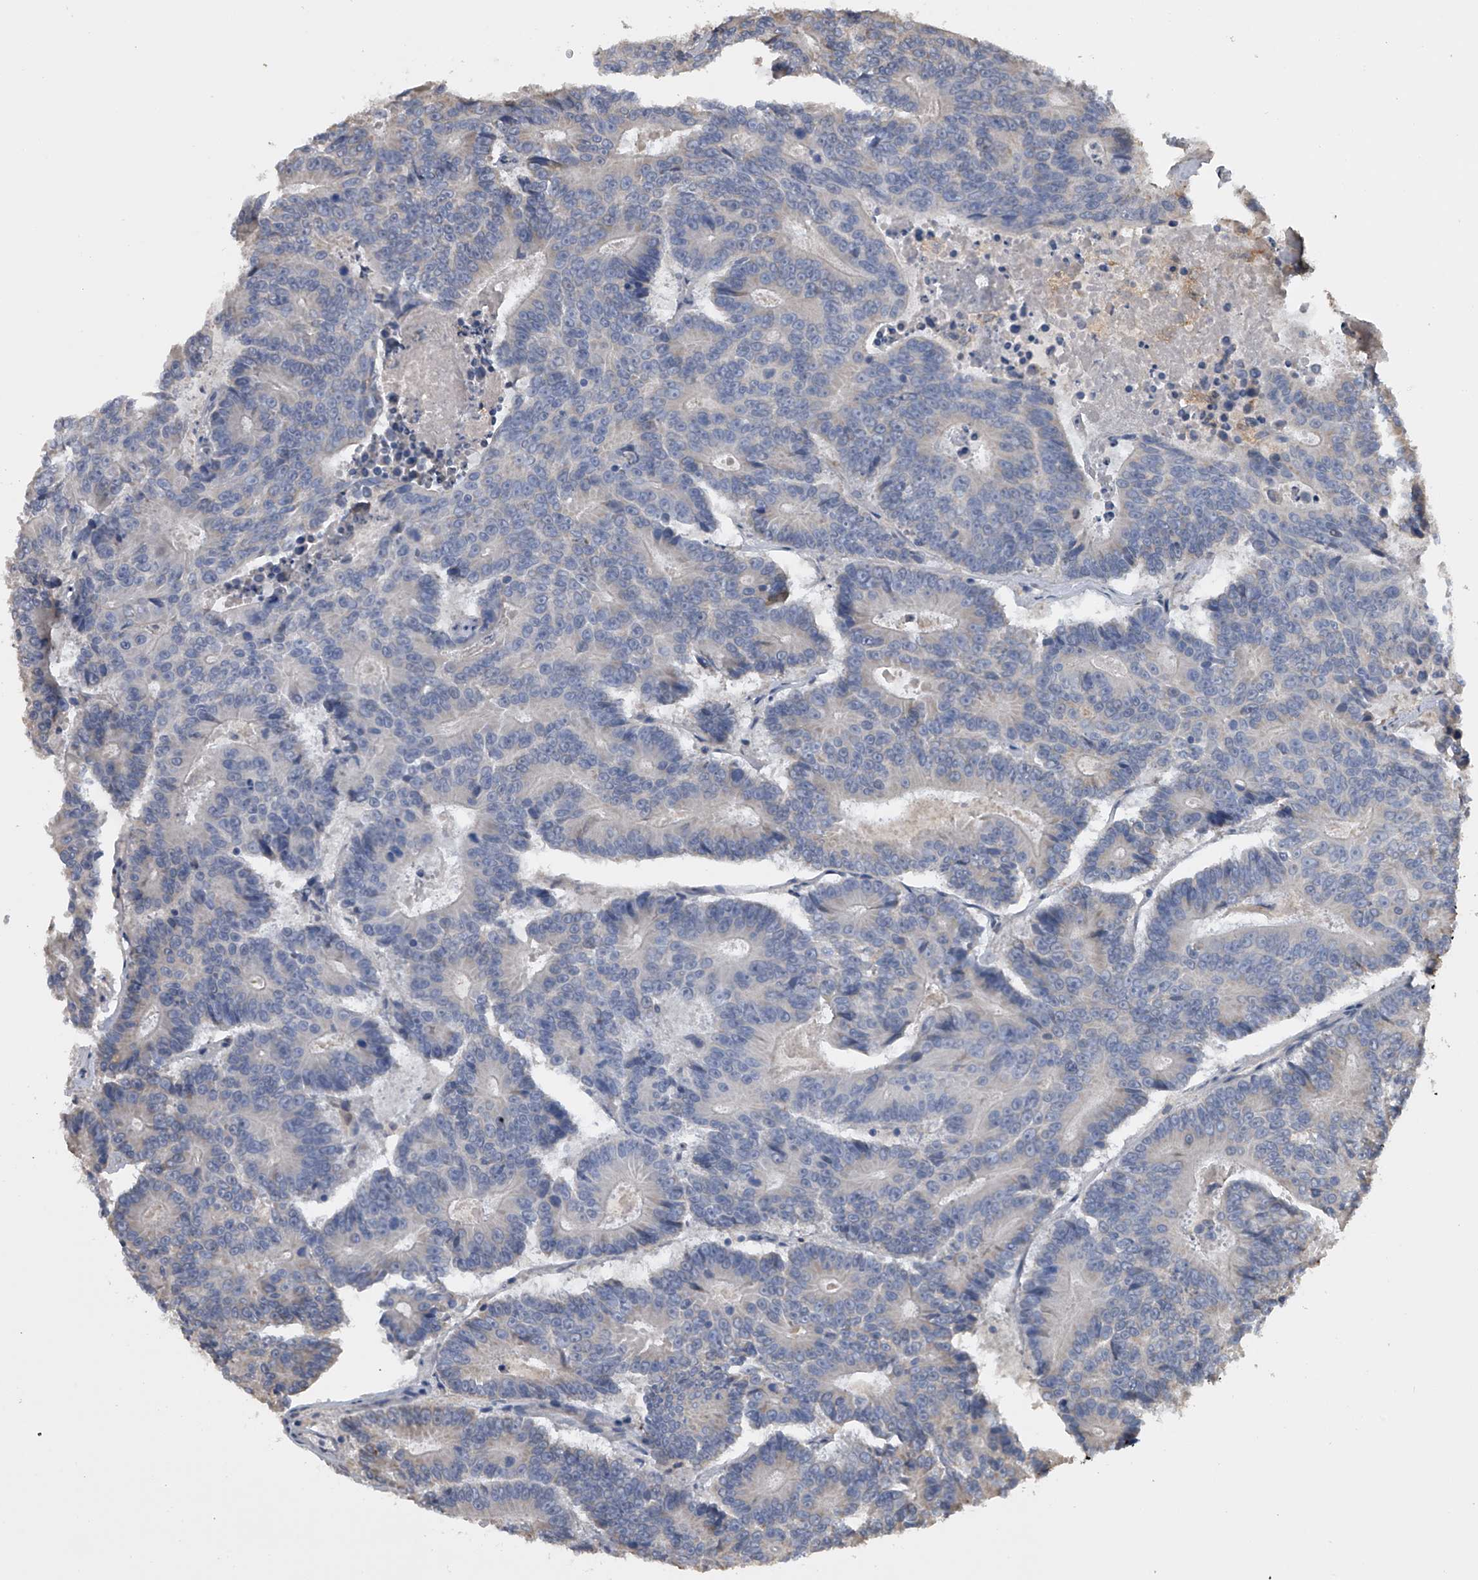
{"staining": {"intensity": "negative", "quantity": "none", "location": "none"}, "tissue": "colorectal cancer", "cell_type": "Tumor cells", "image_type": "cancer", "snomed": [{"axis": "morphology", "description": "Adenocarcinoma, NOS"}, {"axis": "topography", "description": "Colon"}], "caption": "IHC of human adenocarcinoma (colorectal) shows no positivity in tumor cells.", "gene": "DOCK9", "patient": {"sex": "male", "age": 83}}